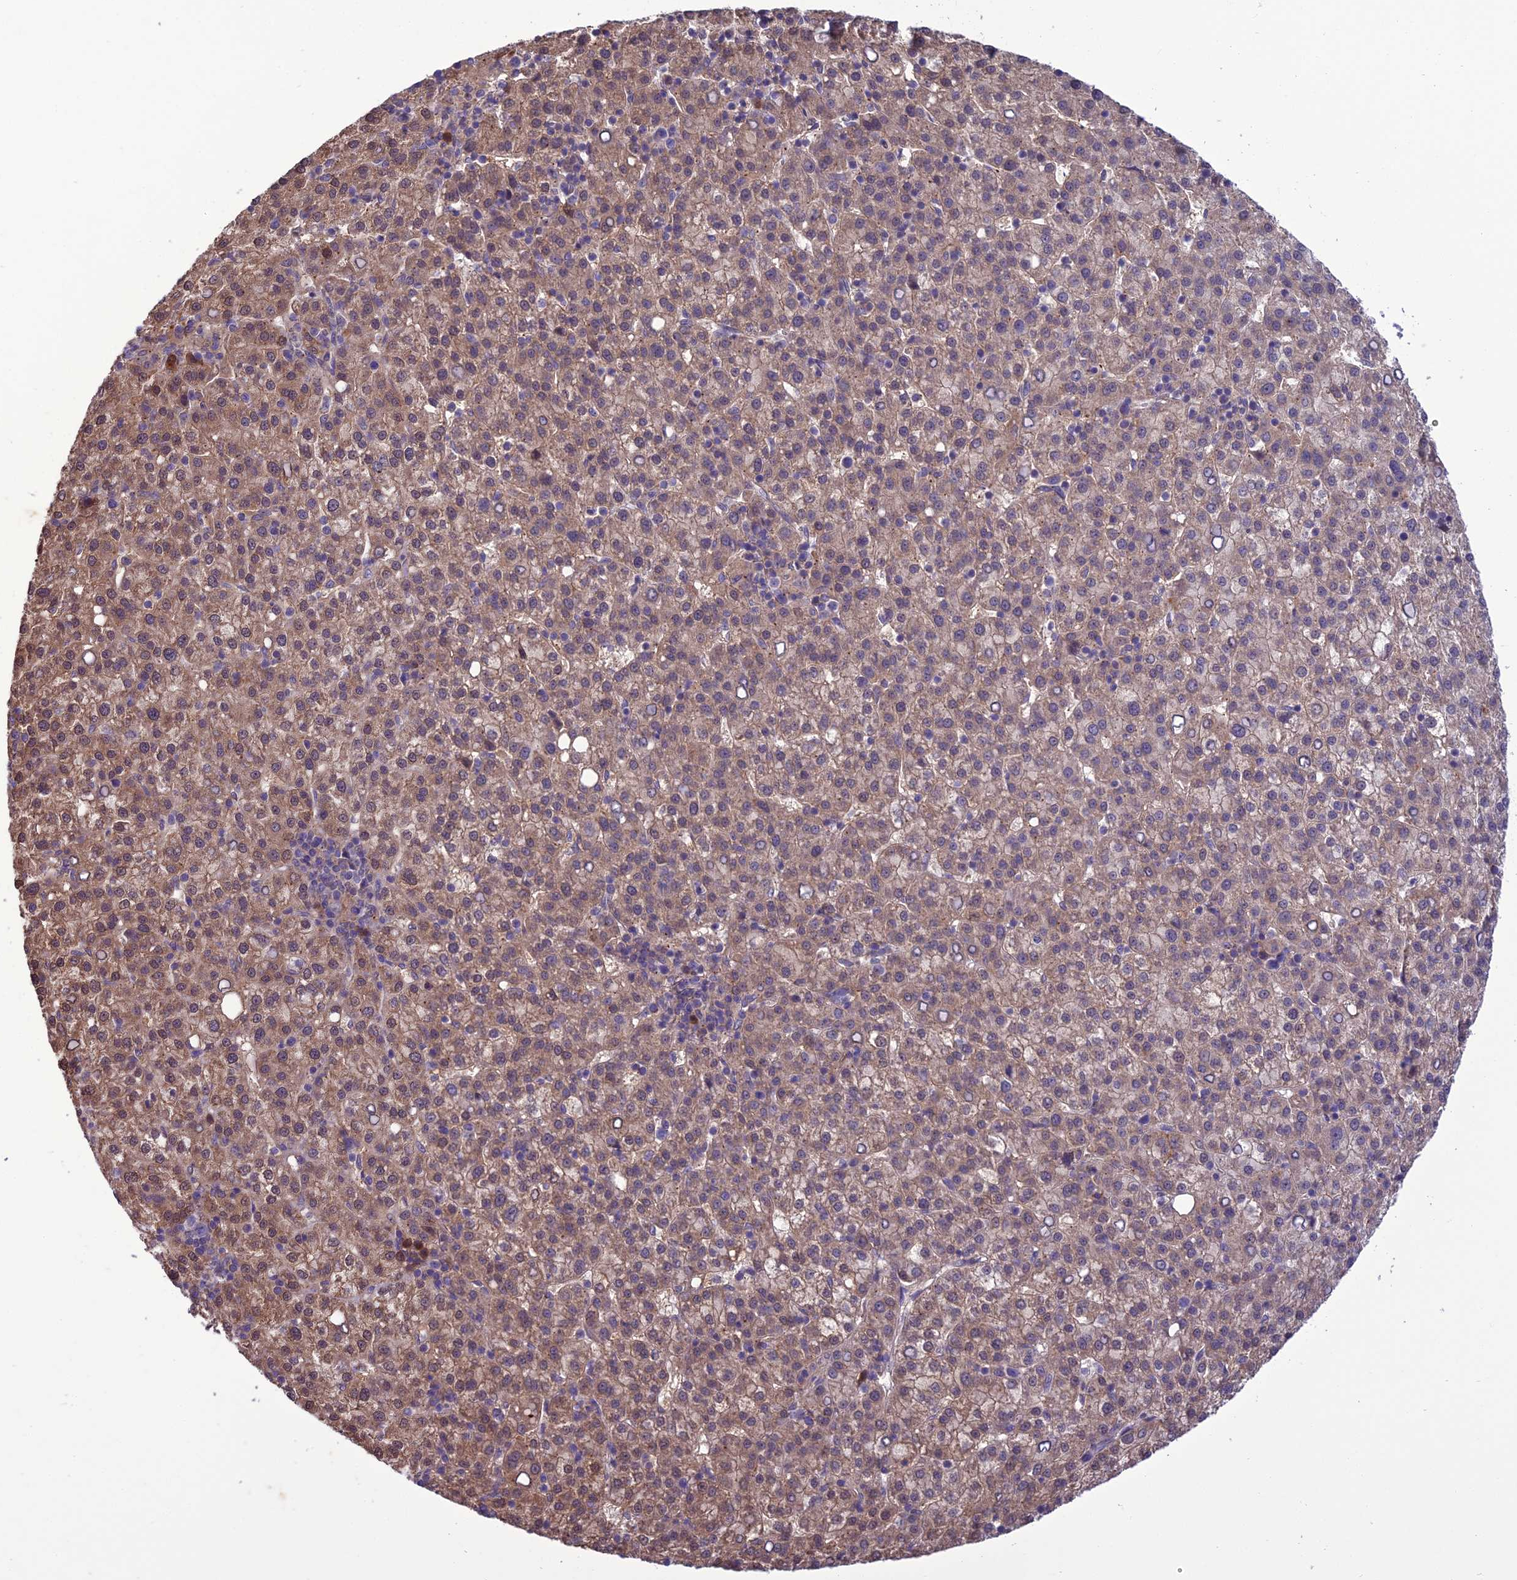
{"staining": {"intensity": "moderate", "quantity": ">75%", "location": "cytoplasmic/membranous"}, "tissue": "liver cancer", "cell_type": "Tumor cells", "image_type": "cancer", "snomed": [{"axis": "morphology", "description": "Carcinoma, Hepatocellular, NOS"}, {"axis": "topography", "description": "Liver"}], "caption": "Immunohistochemistry image of human liver cancer stained for a protein (brown), which demonstrates medium levels of moderate cytoplasmic/membranous staining in about >75% of tumor cells.", "gene": "BORCS6", "patient": {"sex": "female", "age": 58}}